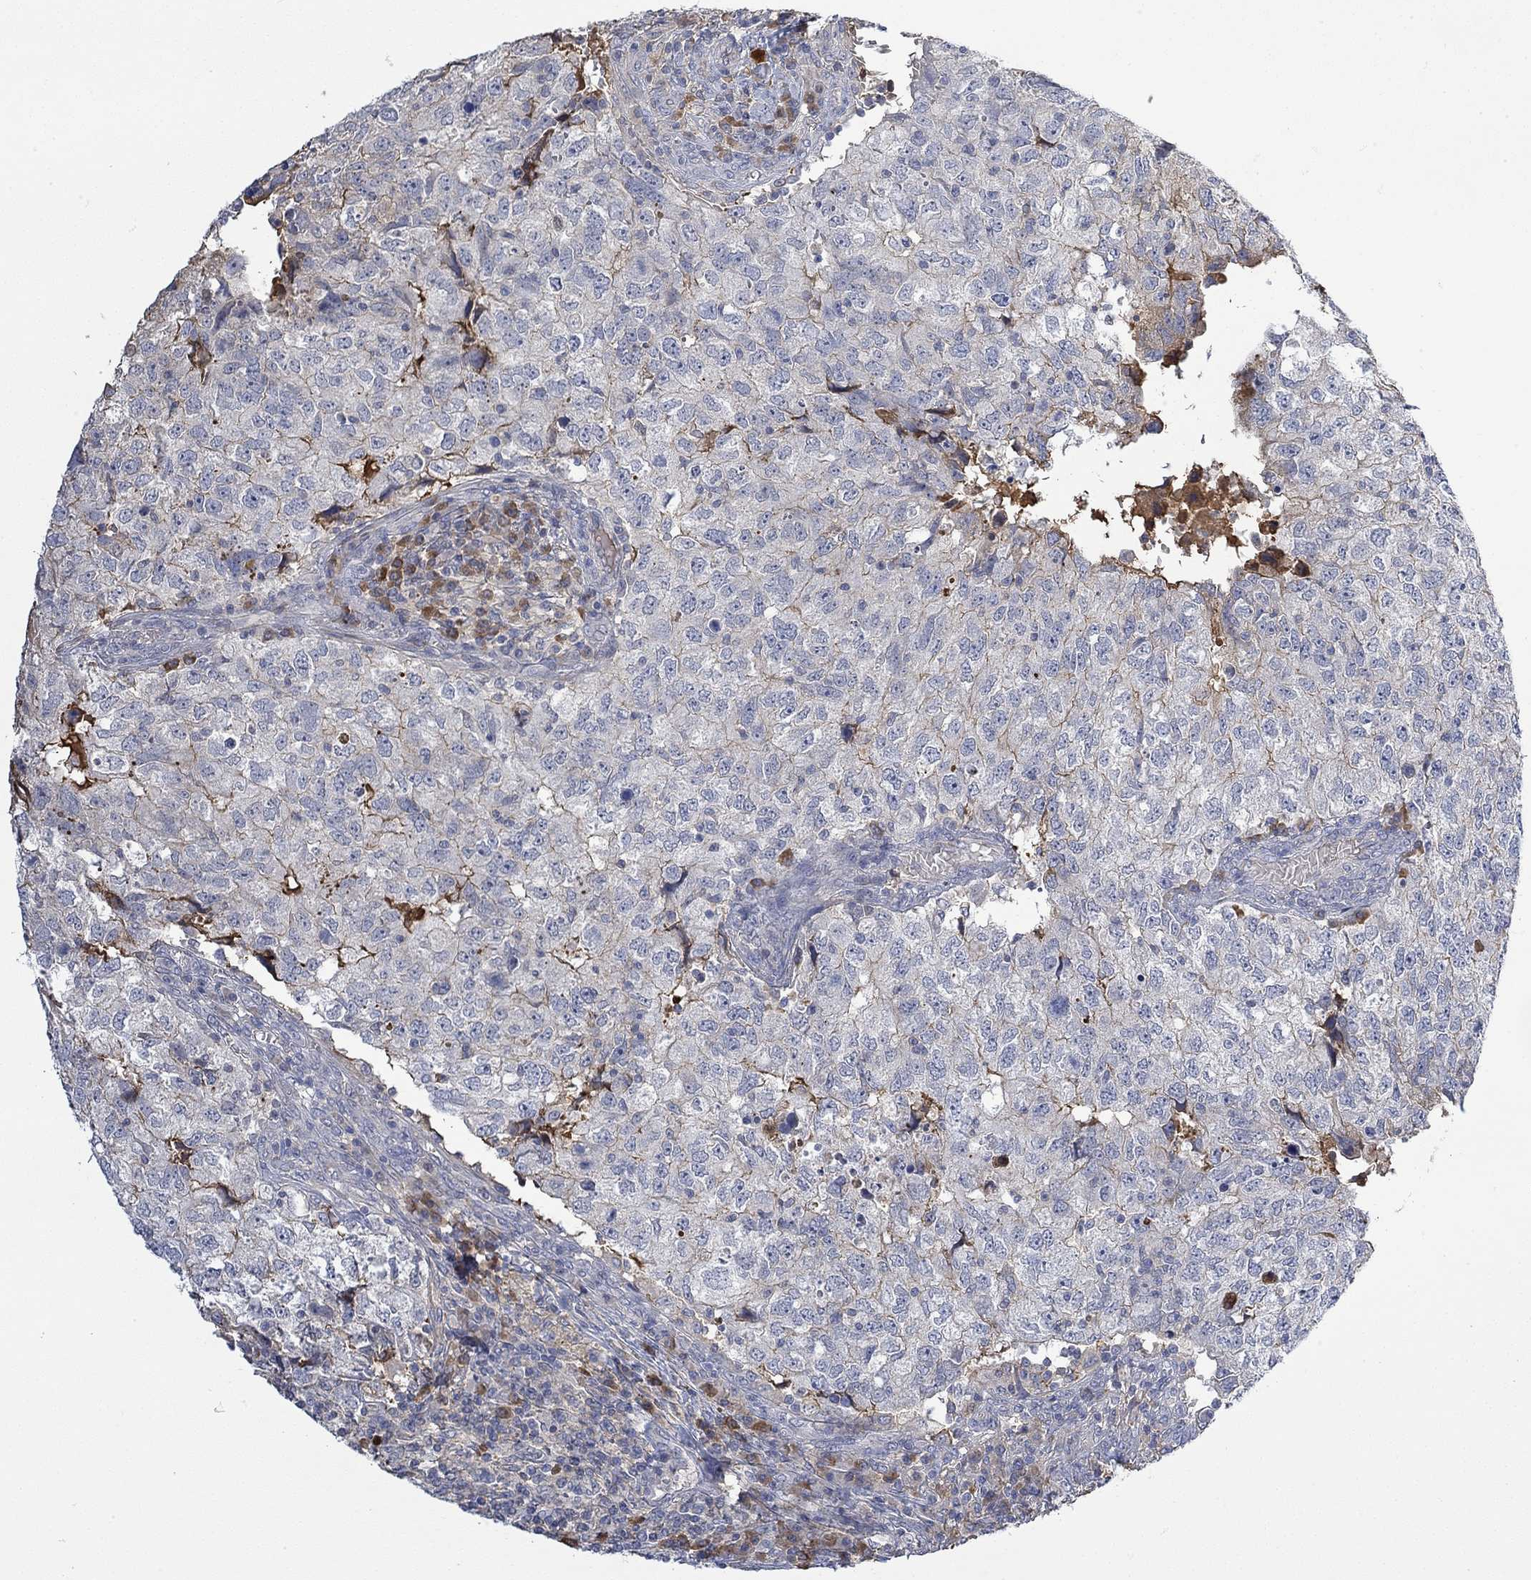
{"staining": {"intensity": "negative", "quantity": "none", "location": "none"}, "tissue": "breast cancer", "cell_type": "Tumor cells", "image_type": "cancer", "snomed": [{"axis": "morphology", "description": "Duct carcinoma"}, {"axis": "topography", "description": "Breast"}], "caption": "High power microscopy image of an immunohistochemistry image of breast invasive ductal carcinoma, revealing no significant positivity in tumor cells.", "gene": "MSTN", "patient": {"sex": "female", "age": 30}}